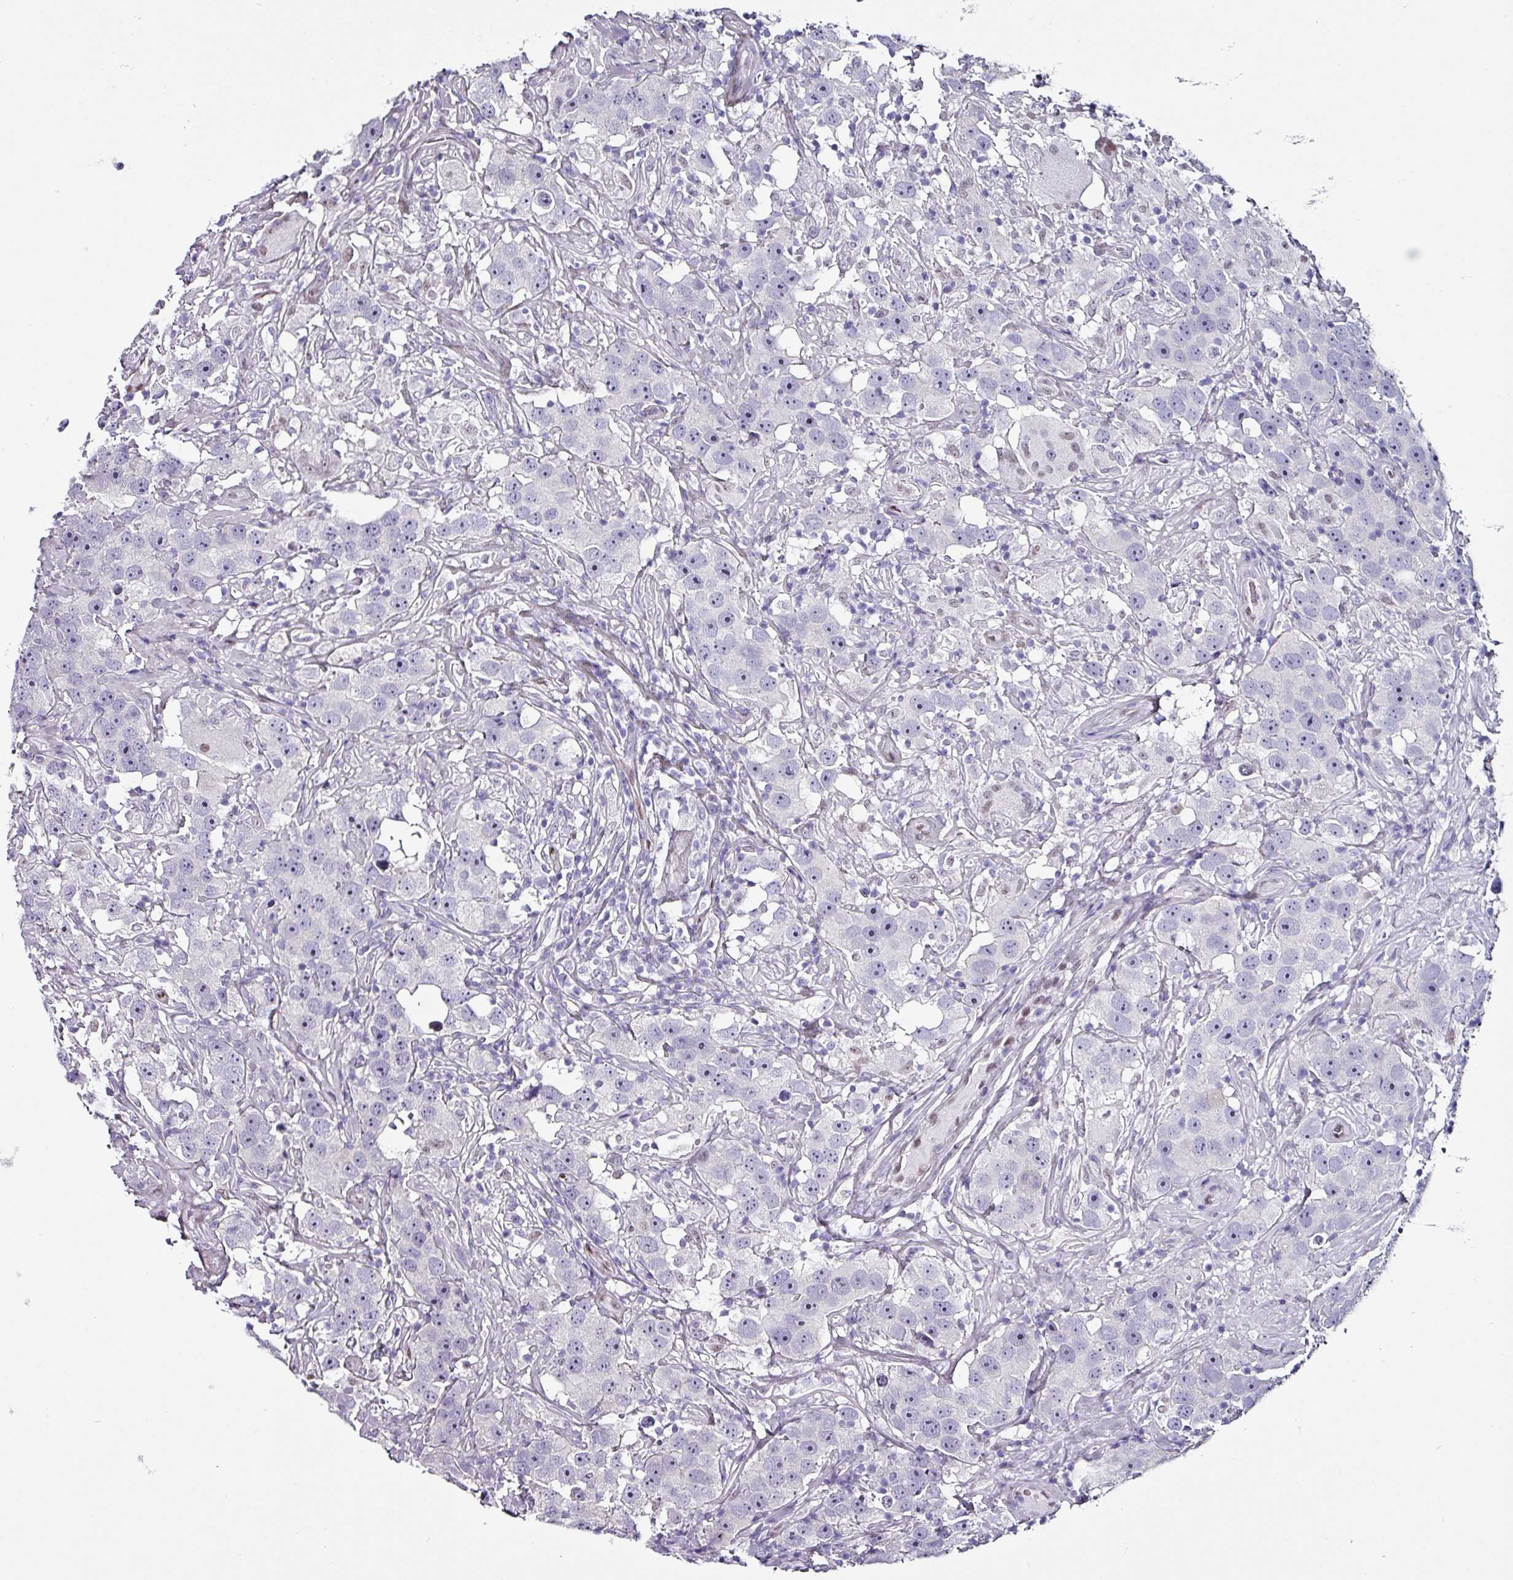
{"staining": {"intensity": "negative", "quantity": "none", "location": "none"}, "tissue": "testis cancer", "cell_type": "Tumor cells", "image_type": "cancer", "snomed": [{"axis": "morphology", "description": "Seminoma, NOS"}, {"axis": "topography", "description": "Testis"}], "caption": "Human seminoma (testis) stained for a protein using immunohistochemistry shows no positivity in tumor cells.", "gene": "ZNF816-ZNF321P", "patient": {"sex": "male", "age": 49}}